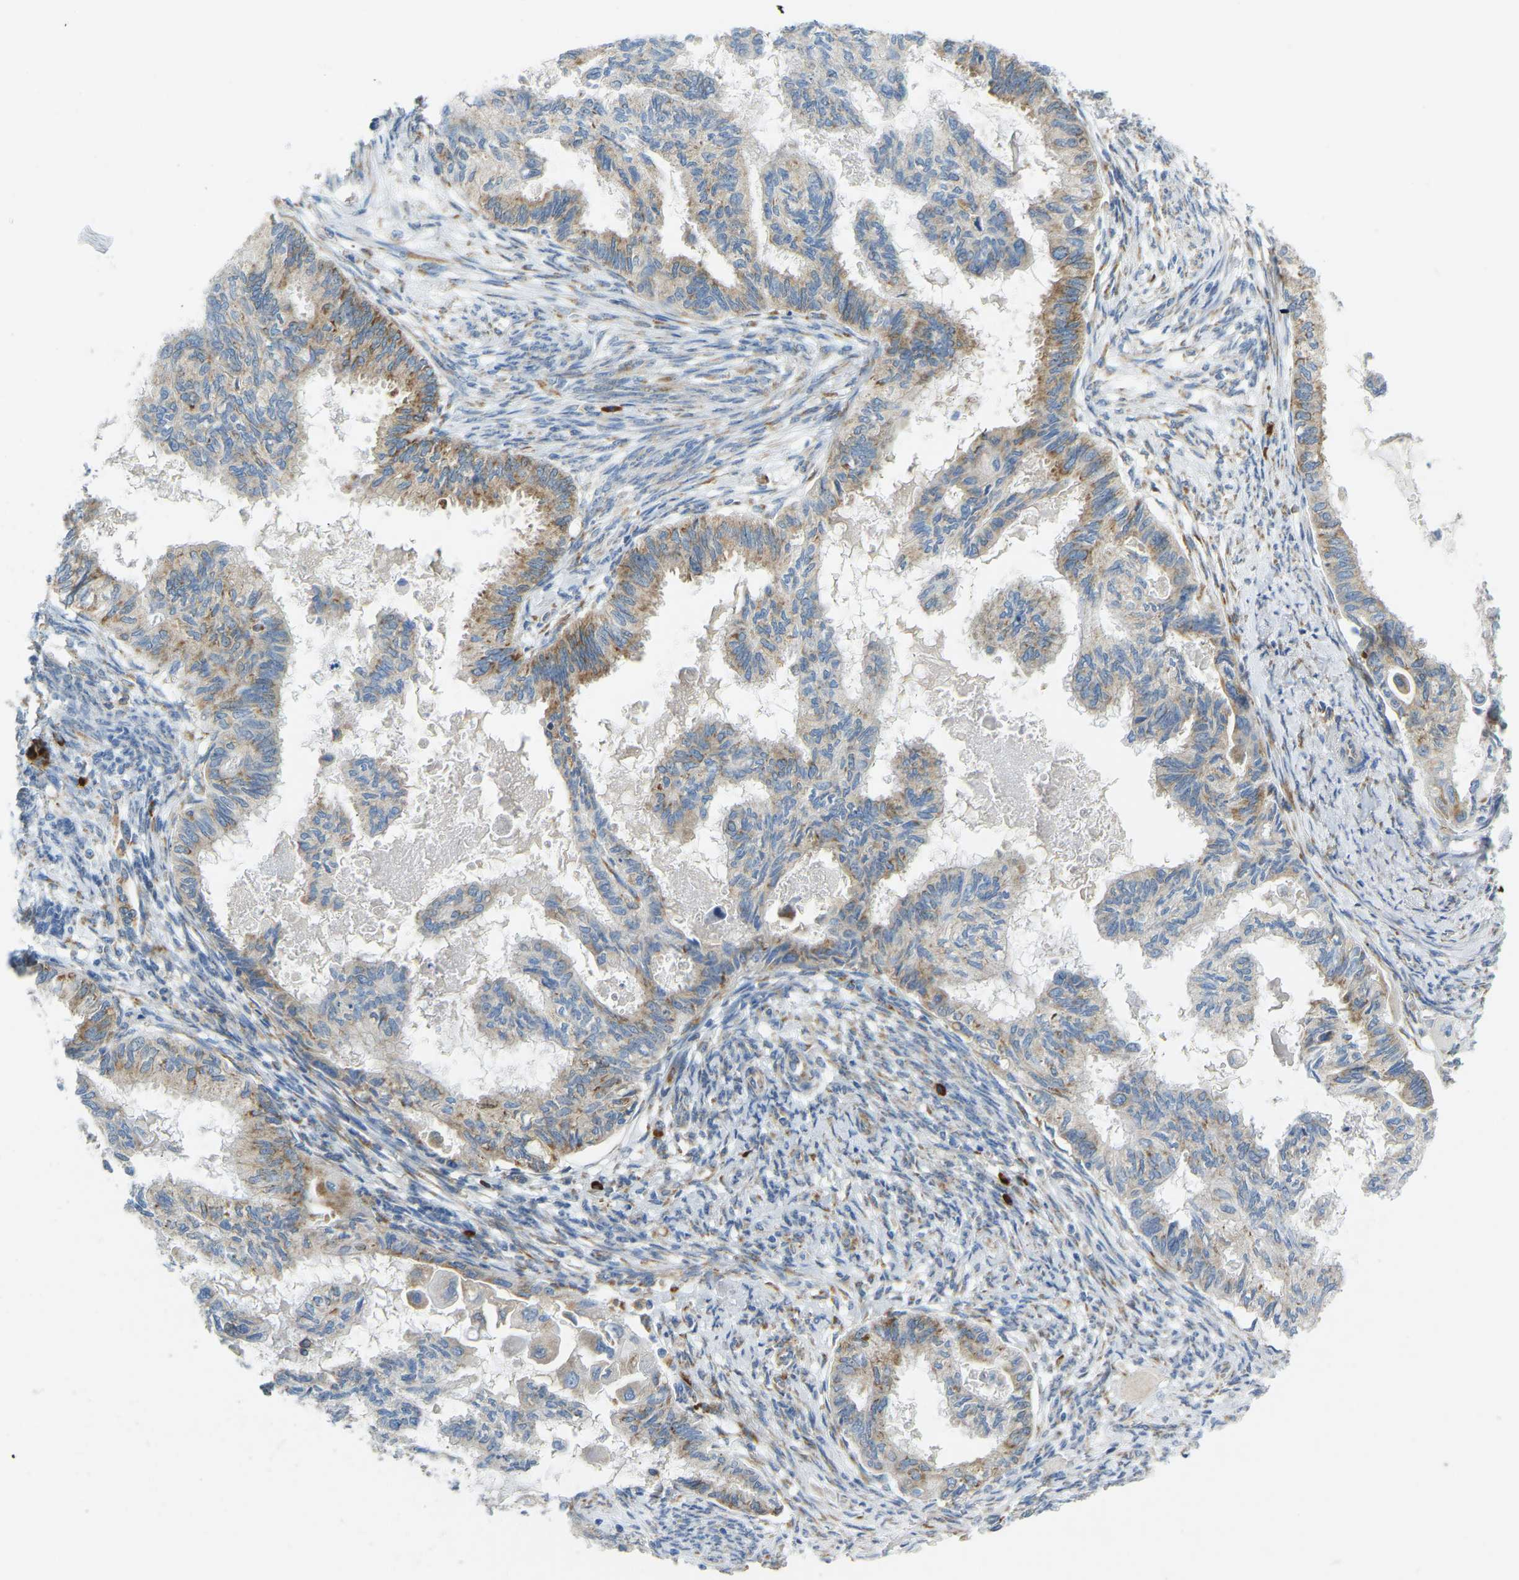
{"staining": {"intensity": "moderate", "quantity": ">75%", "location": "cytoplasmic/membranous"}, "tissue": "cervical cancer", "cell_type": "Tumor cells", "image_type": "cancer", "snomed": [{"axis": "morphology", "description": "Normal tissue, NOS"}, {"axis": "morphology", "description": "Adenocarcinoma, NOS"}, {"axis": "topography", "description": "Cervix"}, {"axis": "topography", "description": "Endometrium"}], "caption": "Human cervical cancer stained for a protein (brown) shows moderate cytoplasmic/membranous positive staining in approximately >75% of tumor cells.", "gene": "SND1", "patient": {"sex": "female", "age": 86}}